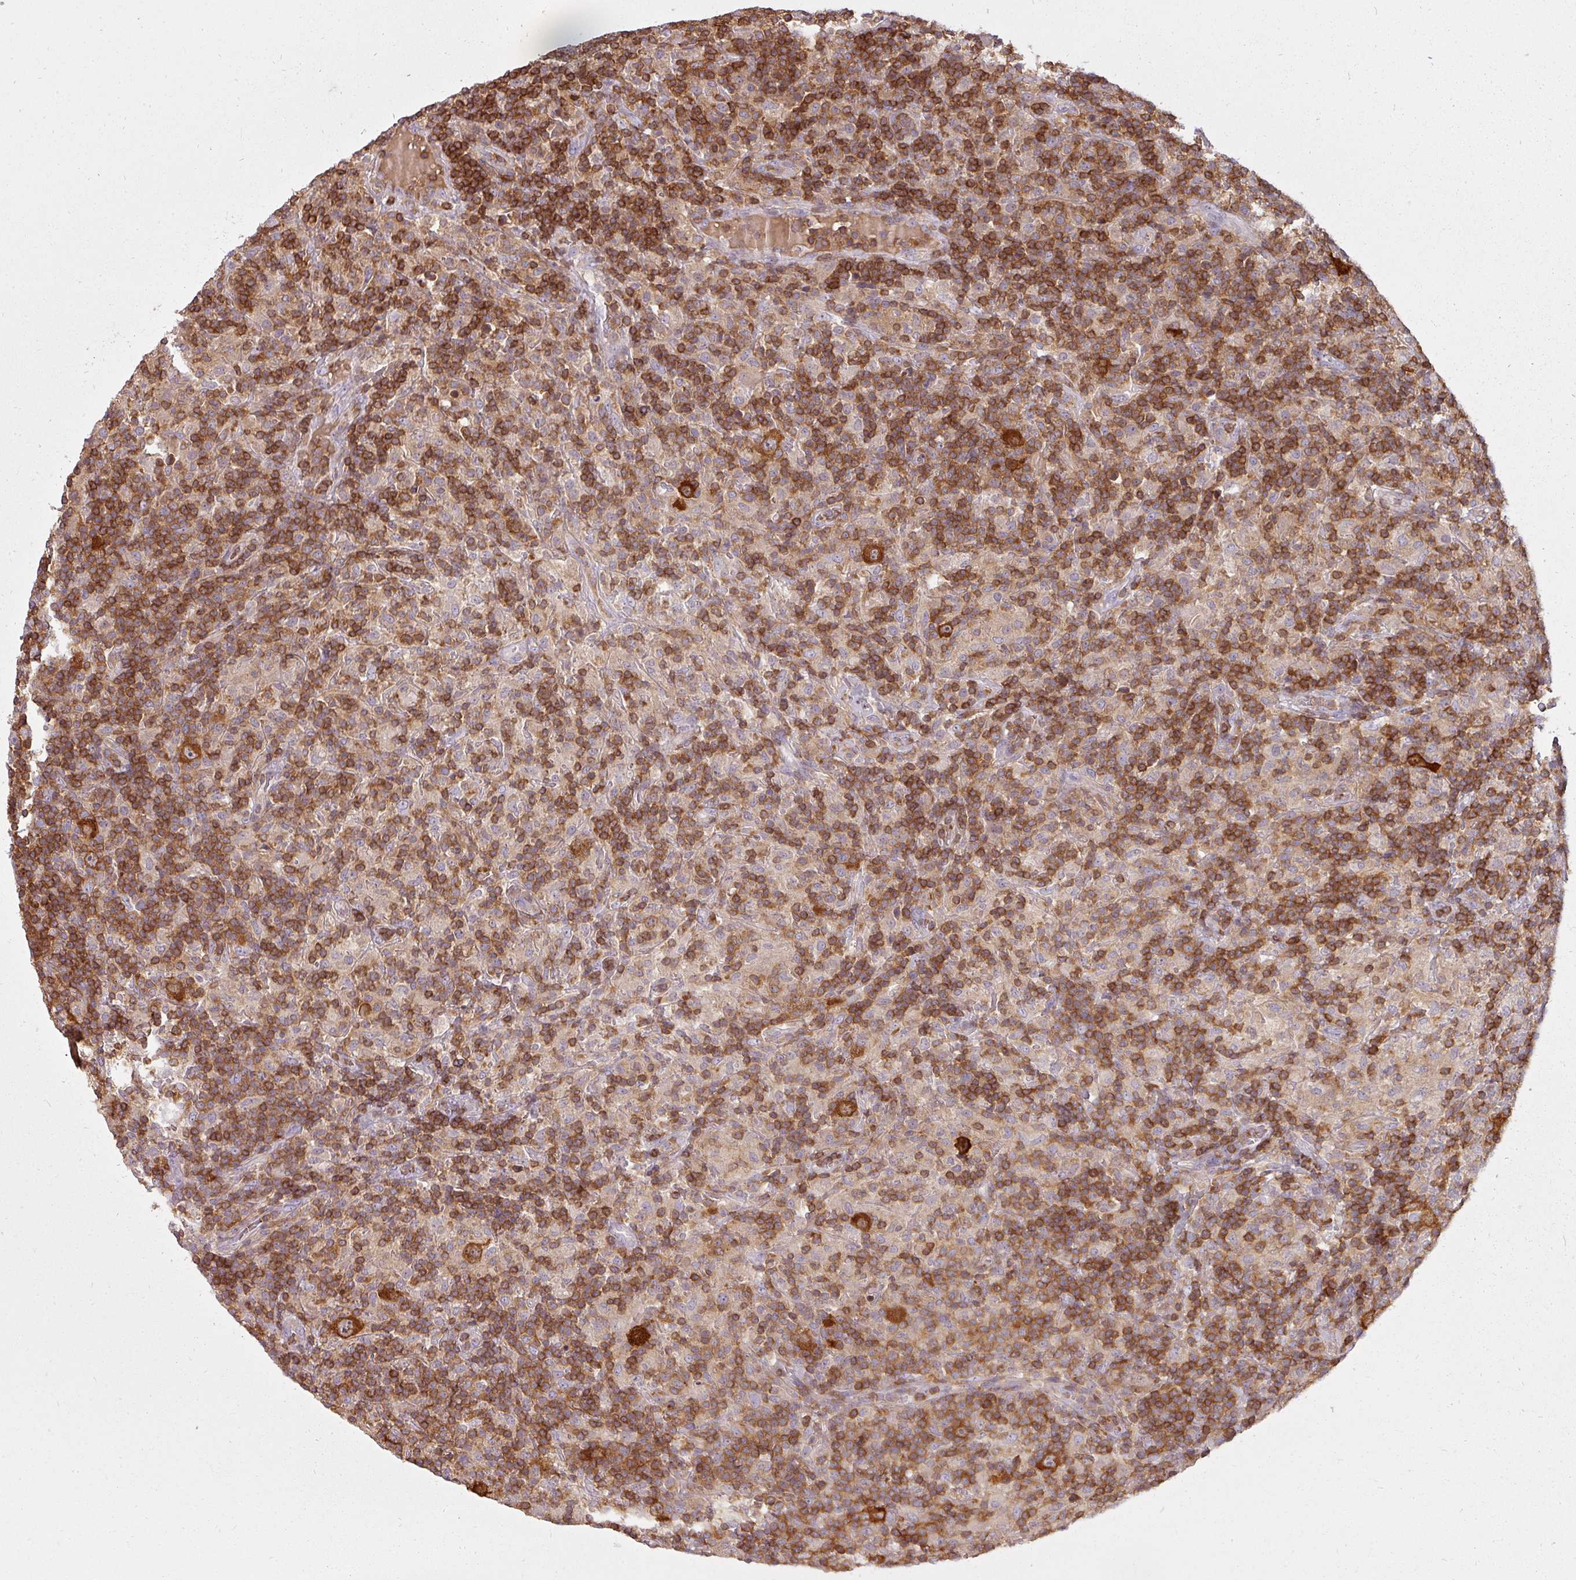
{"staining": {"intensity": "strong", "quantity": ">75%", "location": "cytoplasmic/membranous"}, "tissue": "lymphoma", "cell_type": "Tumor cells", "image_type": "cancer", "snomed": [{"axis": "morphology", "description": "Hodgkin's disease, NOS"}, {"axis": "topography", "description": "Lymph node"}], "caption": "Immunohistochemical staining of Hodgkin's disease displays strong cytoplasmic/membranous protein staining in about >75% of tumor cells.", "gene": "STK4", "patient": {"sex": "male", "age": 70}}